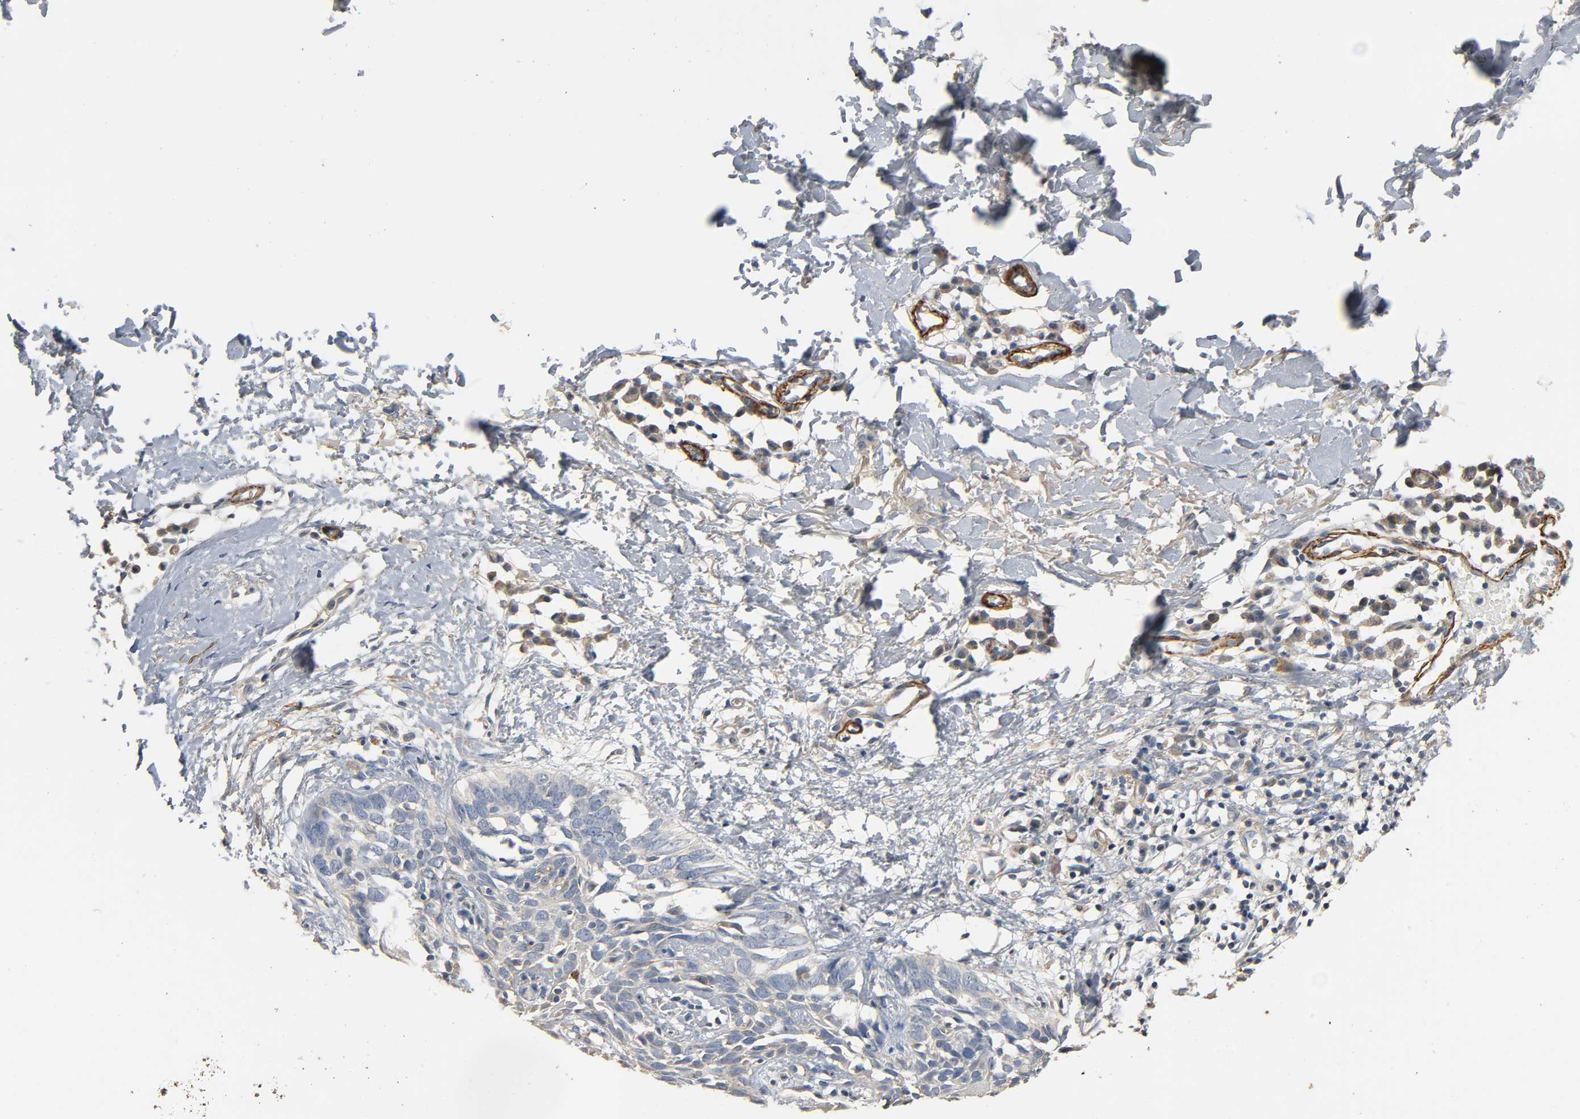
{"staining": {"intensity": "weak", "quantity": "25%-75%", "location": "cytoplasmic/membranous"}, "tissue": "skin cancer", "cell_type": "Tumor cells", "image_type": "cancer", "snomed": [{"axis": "morphology", "description": "Normal tissue, NOS"}, {"axis": "morphology", "description": "Basal cell carcinoma"}, {"axis": "topography", "description": "Skin"}], "caption": "Protein positivity by immunohistochemistry displays weak cytoplasmic/membranous expression in approximately 25%-75% of tumor cells in basal cell carcinoma (skin).", "gene": "GSTA3", "patient": {"sex": "male", "age": 77}}